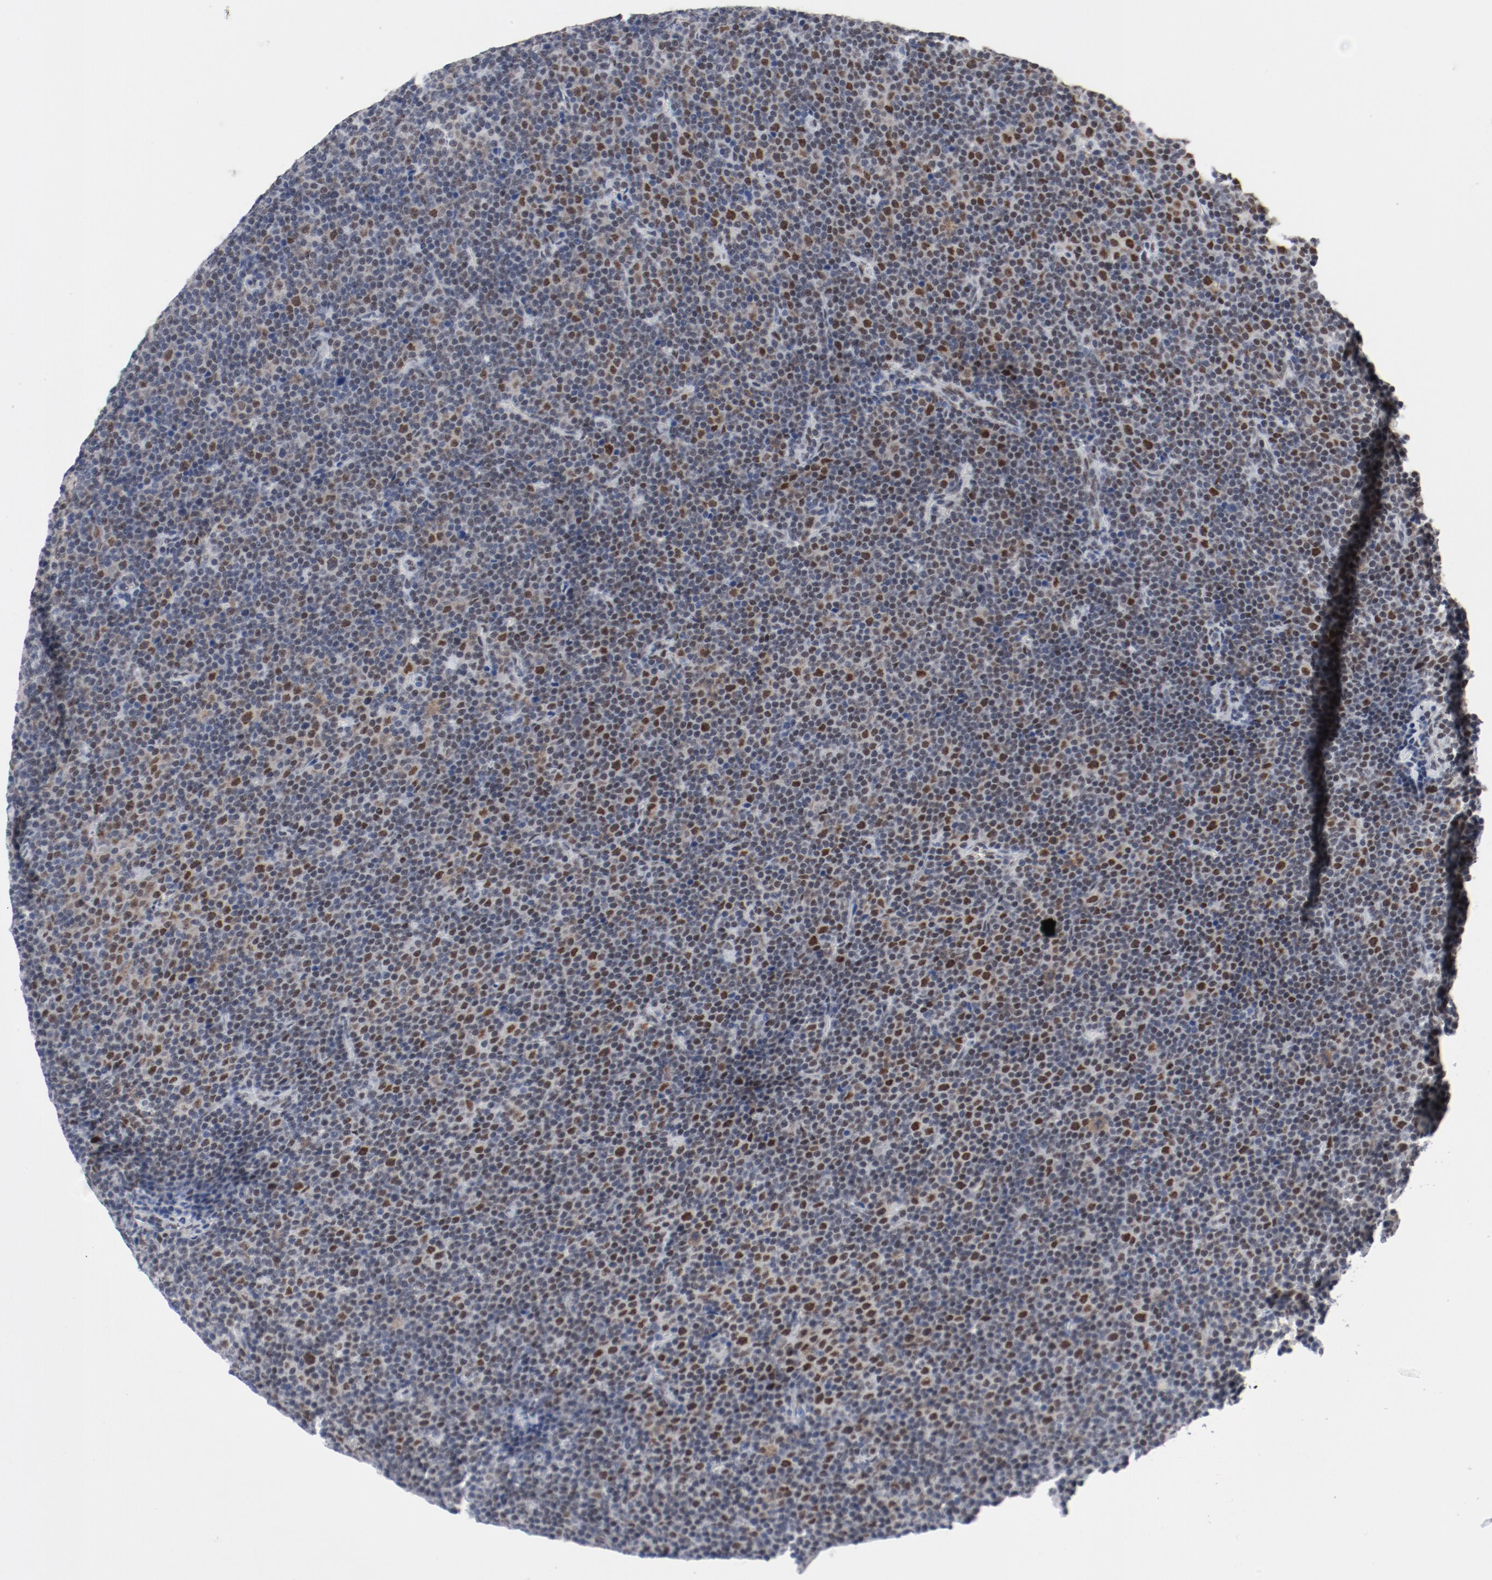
{"staining": {"intensity": "strong", "quantity": "25%-75%", "location": "nuclear"}, "tissue": "lymphoma", "cell_type": "Tumor cells", "image_type": "cancer", "snomed": [{"axis": "morphology", "description": "Malignant lymphoma, non-Hodgkin's type, Low grade"}, {"axis": "topography", "description": "Lymph node"}], "caption": "Strong nuclear protein expression is seen in about 25%-75% of tumor cells in lymphoma.", "gene": "ARNT", "patient": {"sex": "female", "age": 67}}